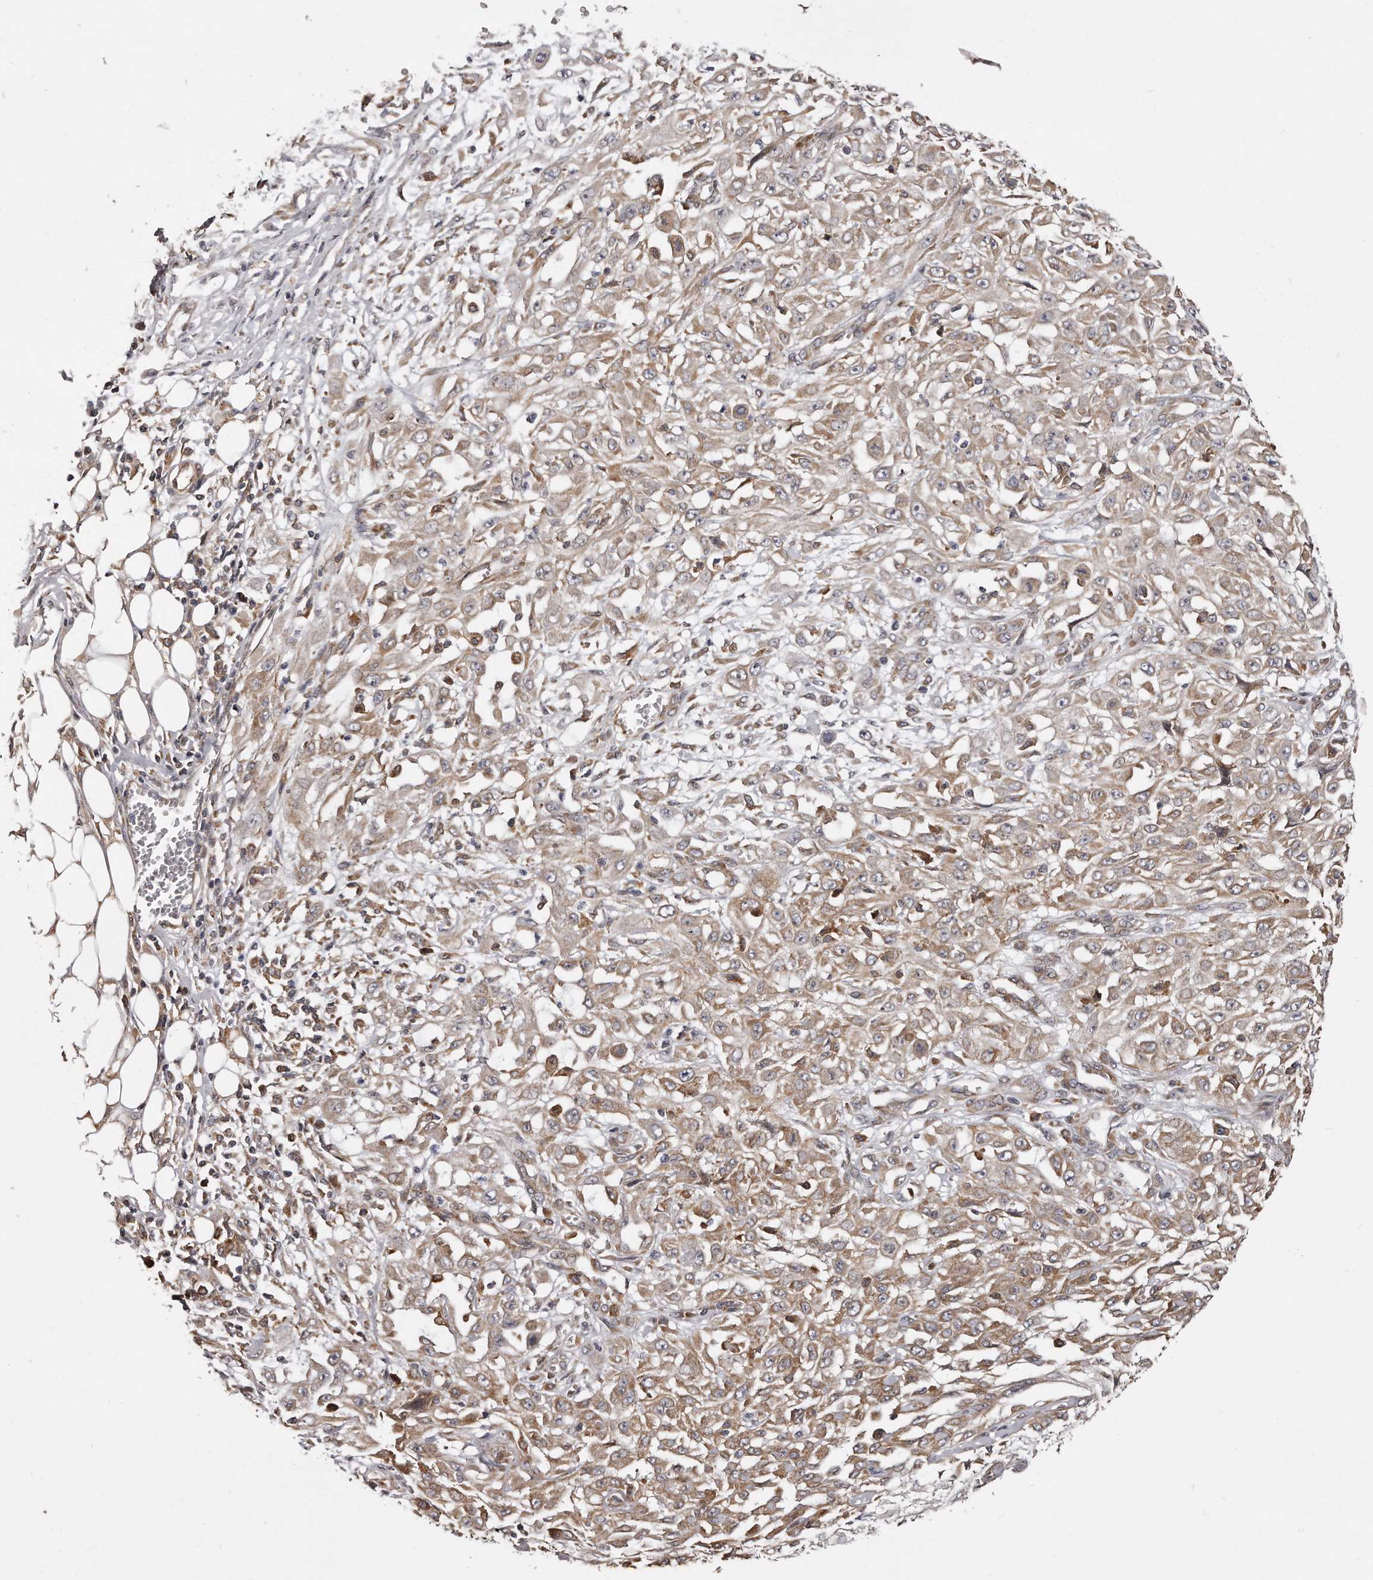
{"staining": {"intensity": "moderate", "quantity": ">75%", "location": "cytoplasmic/membranous"}, "tissue": "skin cancer", "cell_type": "Tumor cells", "image_type": "cancer", "snomed": [{"axis": "morphology", "description": "Squamous cell carcinoma, NOS"}, {"axis": "morphology", "description": "Squamous cell carcinoma, metastatic, NOS"}, {"axis": "topography", "description": "Skin"}, {"axis": "topography", "description": "Lymph node"}], "caption": "Skin metastatic squamous cell carcinoma tissue demonstrates moderate cytoplasmic/membranous positivity in approximately >75% of tumor cells, visualized by immunohistochemistry.", "gene": "TRAPPC14", "patient": {"sex": "male", "age": 75}}